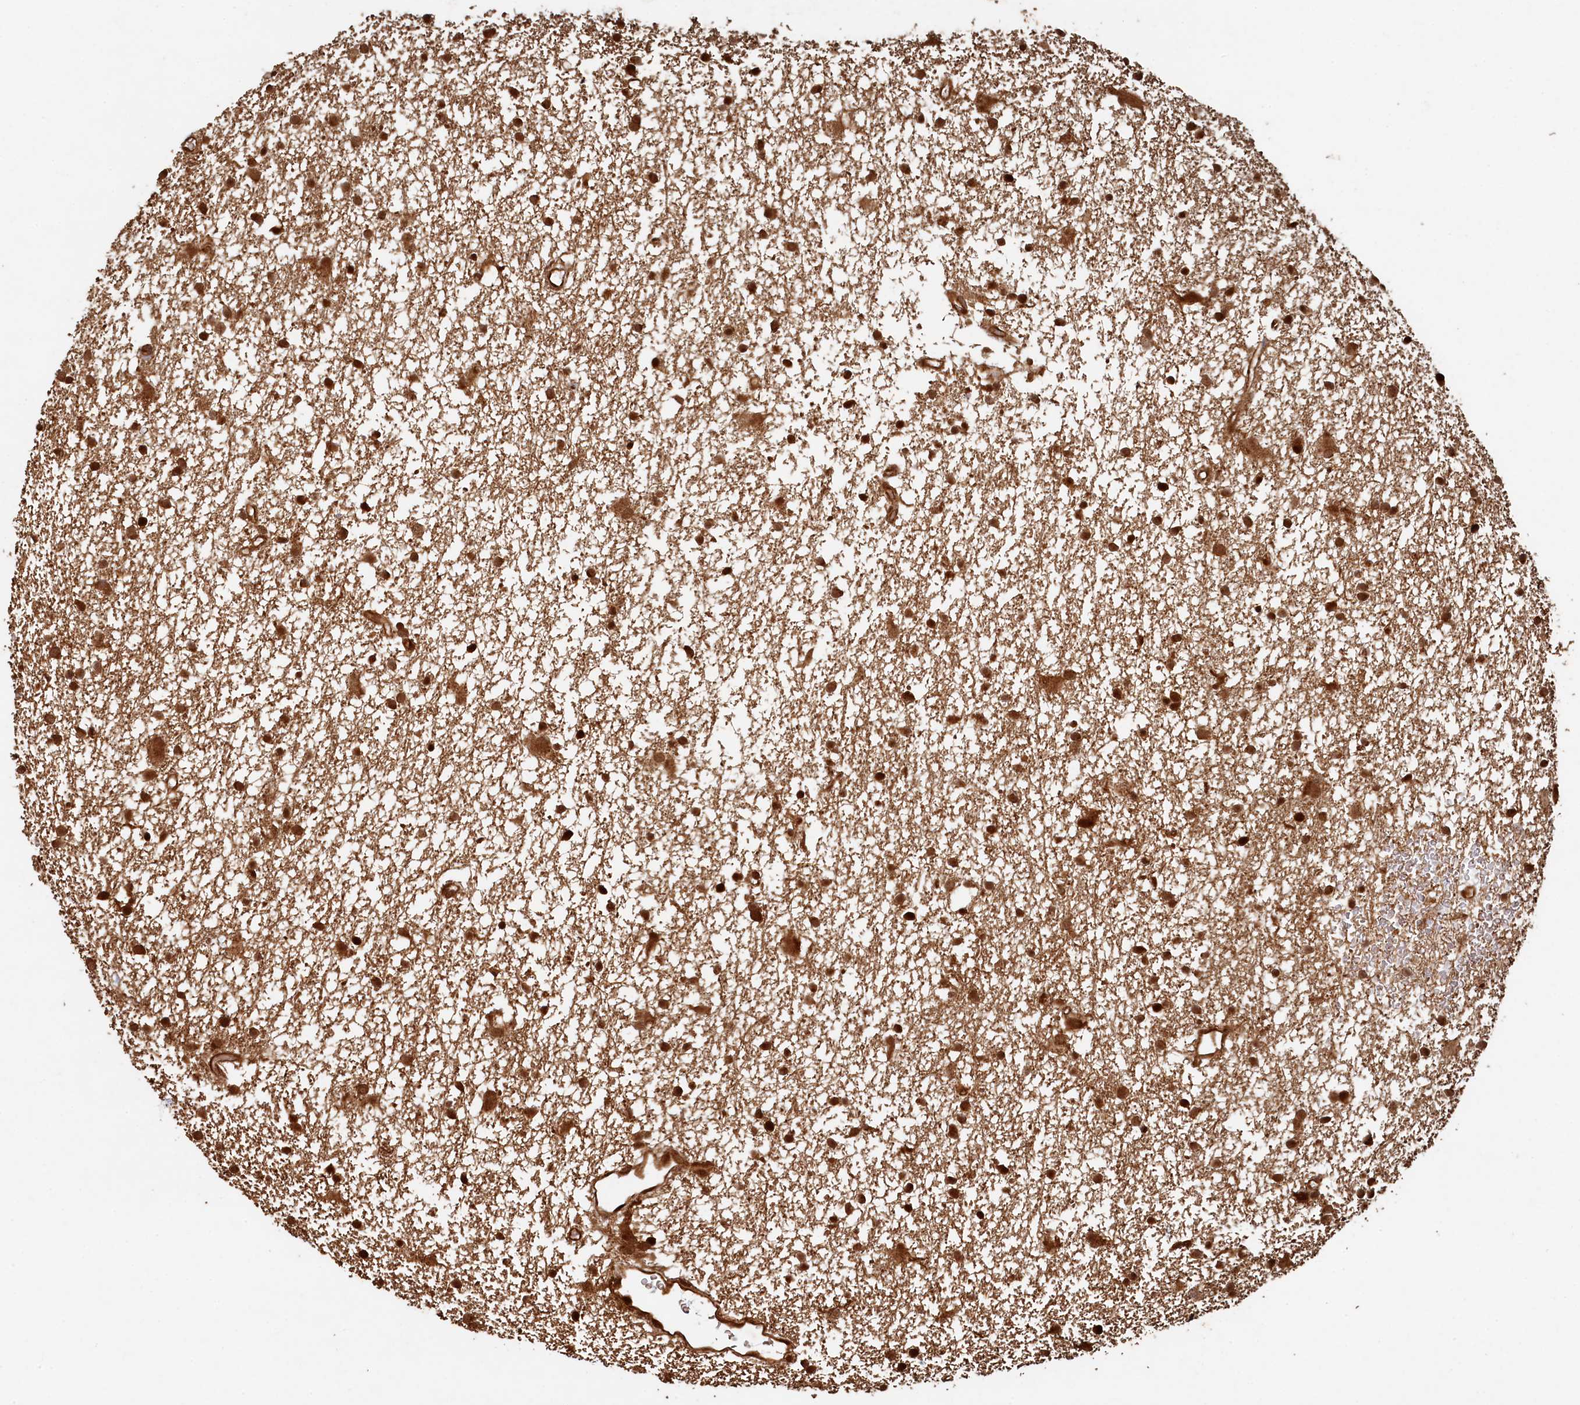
{"staining": {"intensity": "strong", "quantity": ">75%", "location": "cytoplasmic/membranous,nuclear"}, "tissue": "glioma", "cell_type": "Tumor cells", "image_type": "cancer", "snomed": [{"axis": "morphology", "description": "Glioma, malignant, High grade"}, {"axis": "topography", "description": "Brain"}], "caption": "A micrograph showing strong cytoplasmic/membranous and nuclear expression in about >75% of tumor cells in glioma, as visualized by brown immunohistochemical staining.", "gene": "PIGN", "patient": {"sex": "male", "age": 77}}